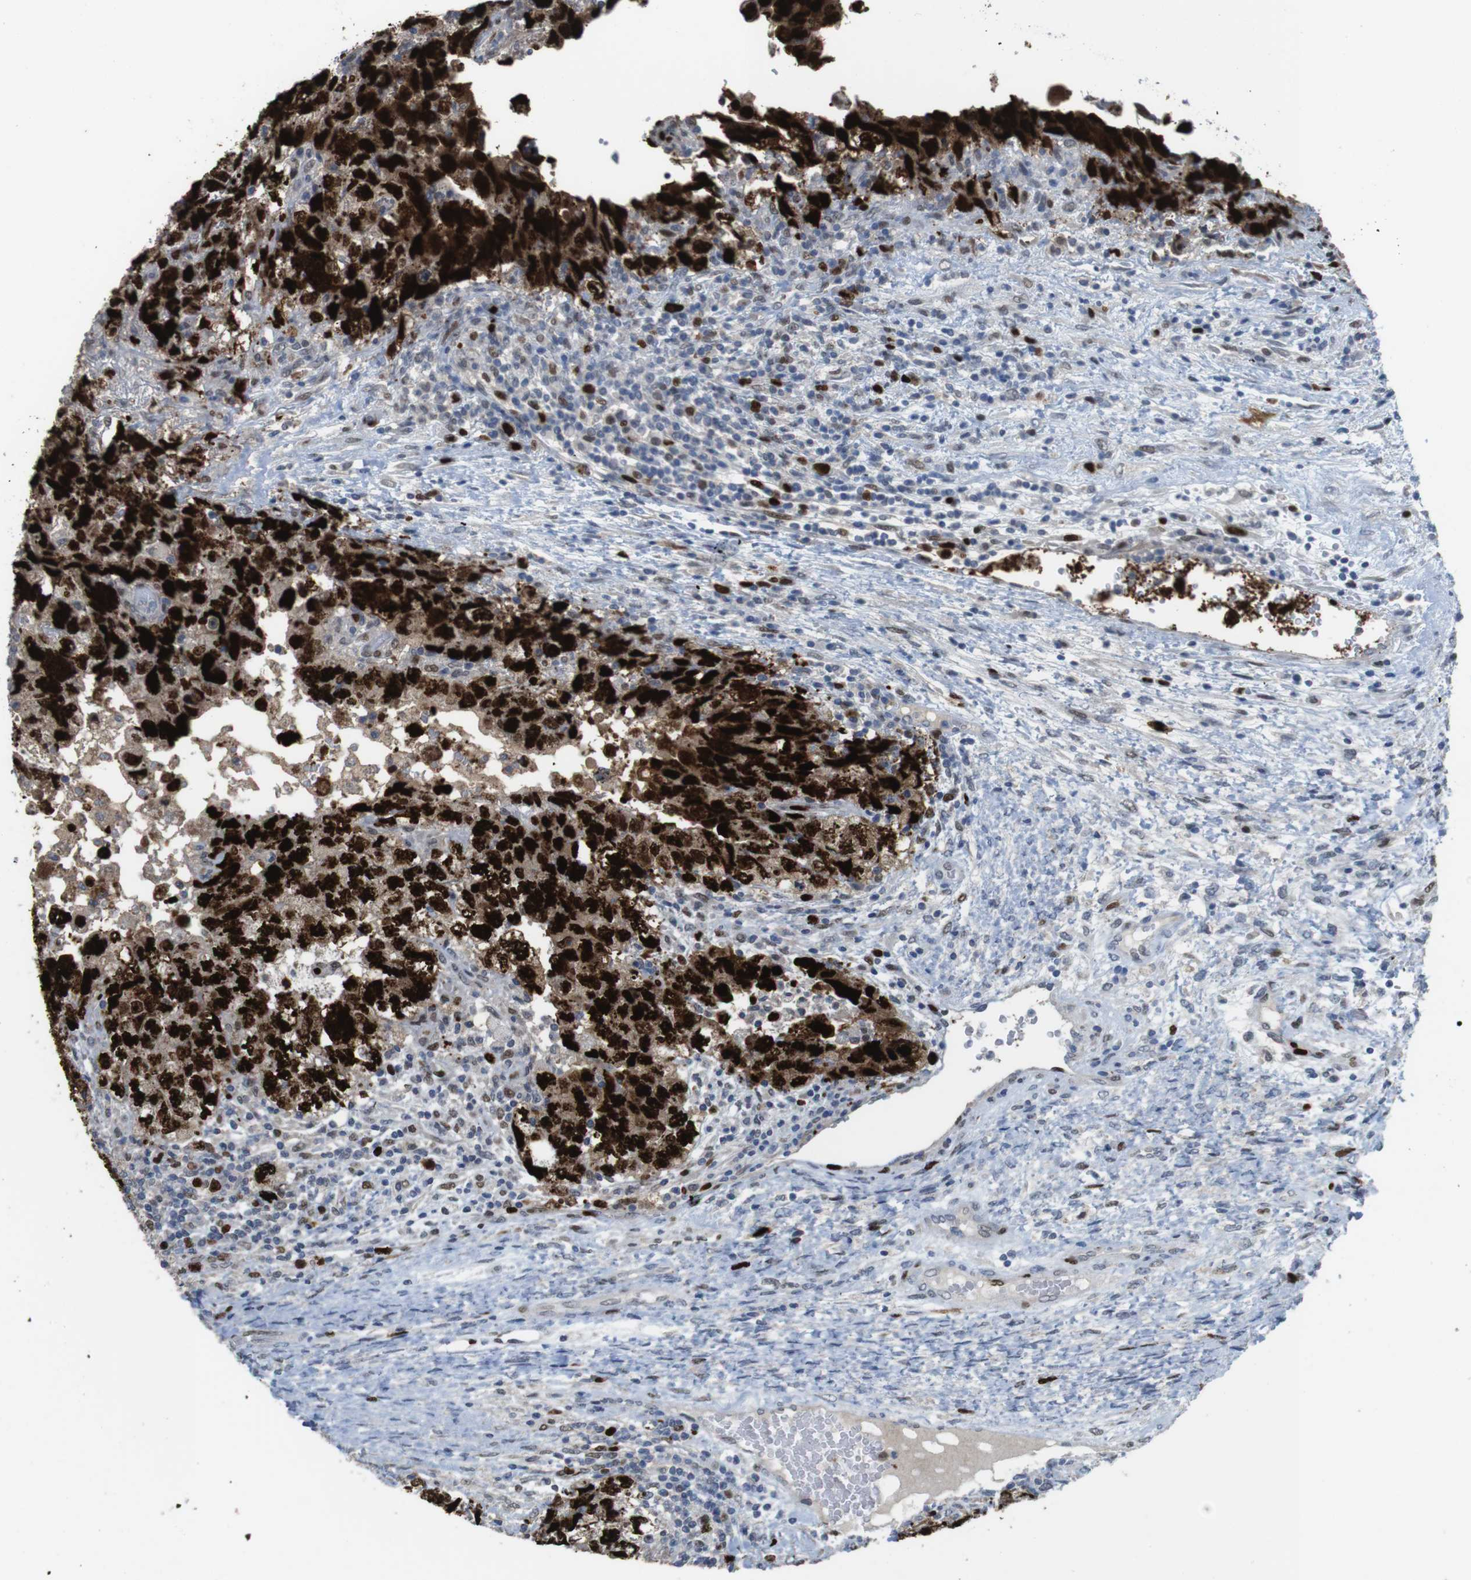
{"staining": {"intensity": "strong", "quantity": ">75%", "location": "nuclear"}, "tissue": "testis cancer", "cell_type": "Tumor cells", "image_type": "cancer", "snomed": [{"axis": "morphology", "description": "Carcinoma, Embryonal, NOS"}, {"axis": "topography", "description": "Testis"}], "caption": "This is an image of IHC staining of testis cancer, which shows strong expression in the nuclear of tumor cells.", "gene": "KPNA2", "patient": {"sex": "male", "age": 36}}